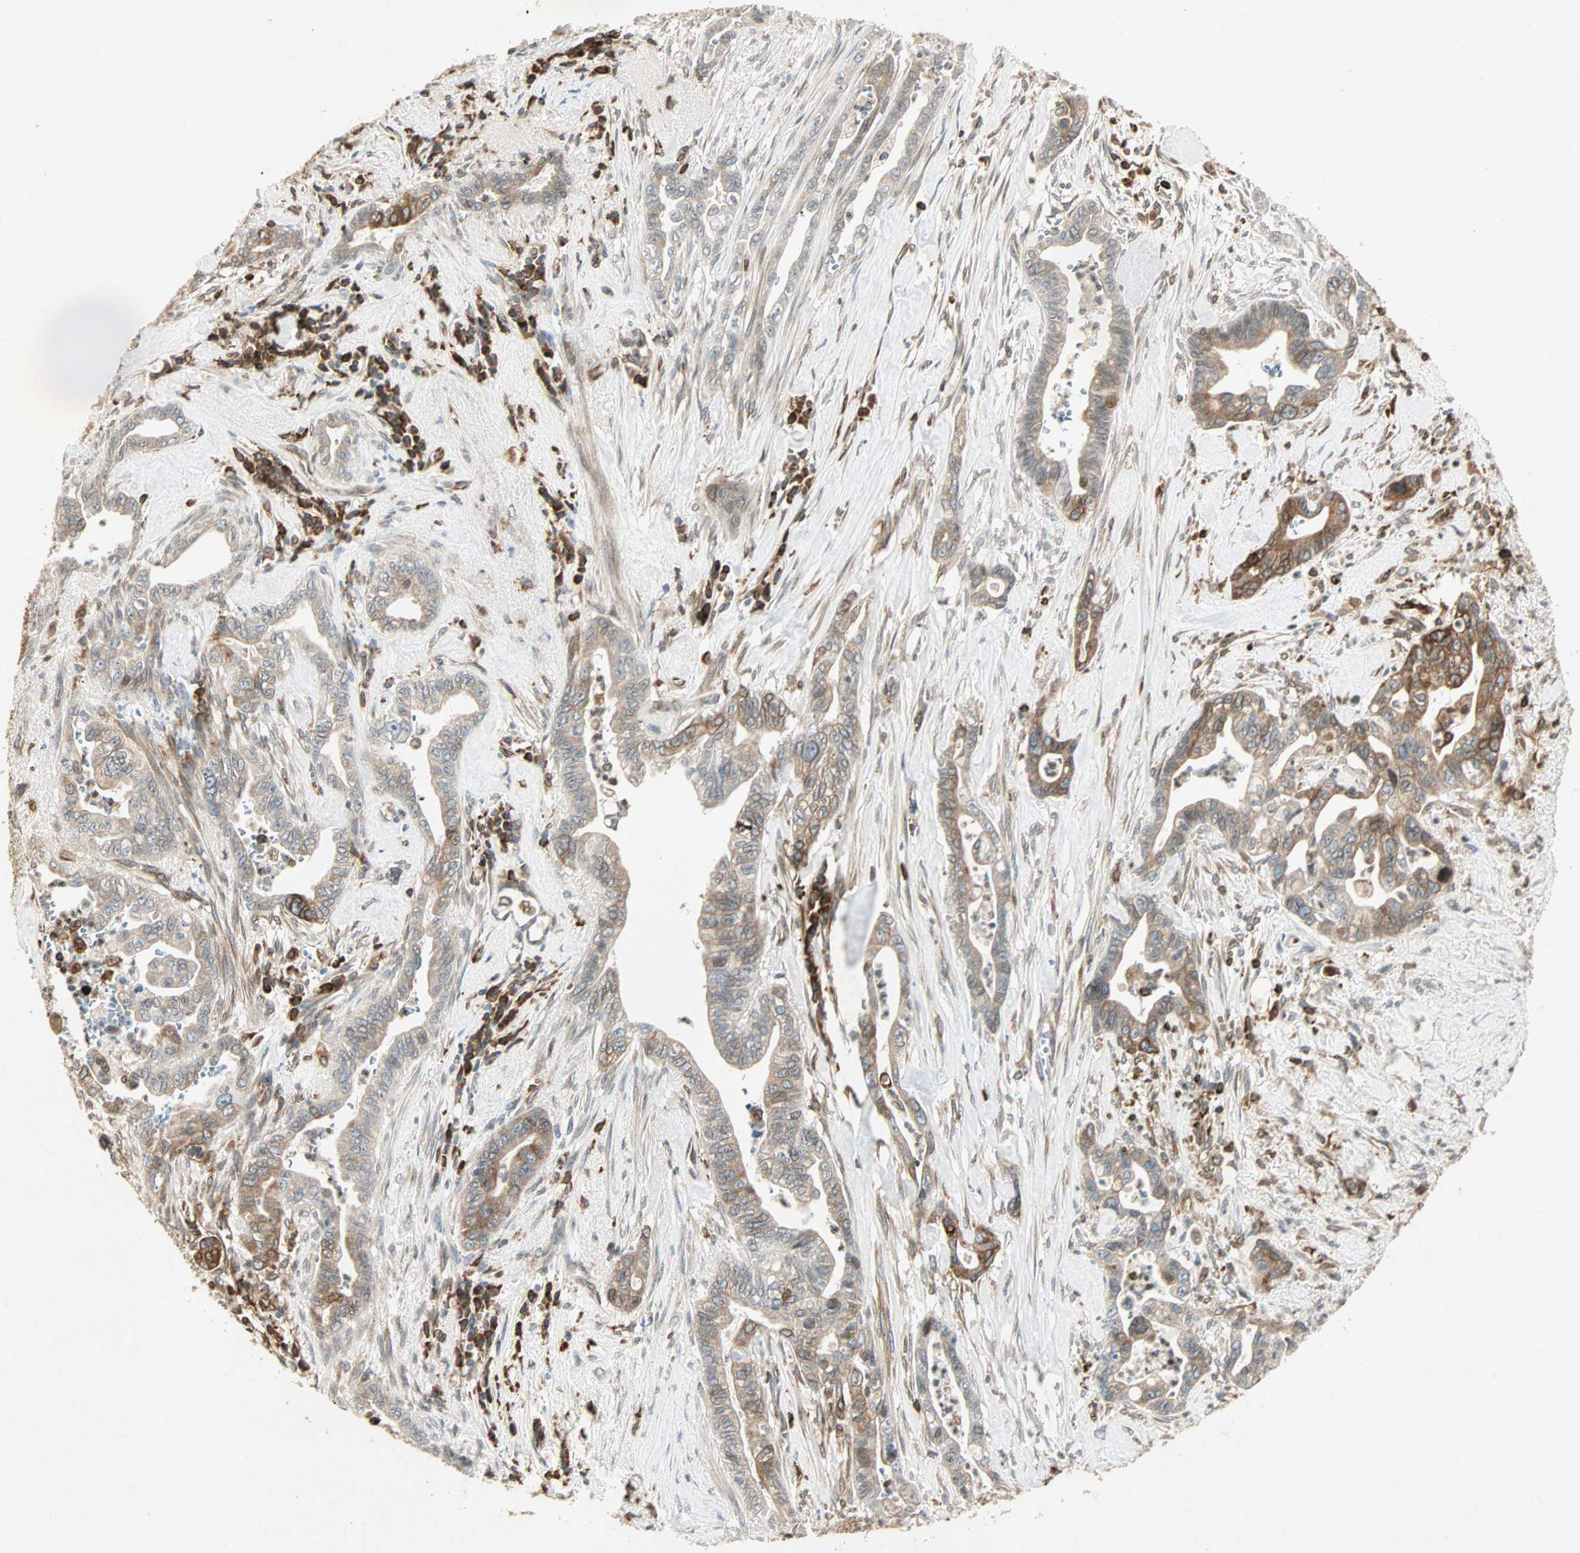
{"staining": {"intensity": "moderate", "quantity": ">75%", "location": "cytoplasmic/membranous"}, "tissue": "pancreatic cancer", "cell_type": "Tumor cells", "image_type": "cancer", "snomed": [{"axis": "morphology", "description": "Adenocarcinoma, NOS"}, {"axis": "topography", "description": "Pancreas"}], "caption": "Human pancreatic cancer stained with a brown dye exhibits moderate cytoplasmic/membranous positive expression in about >75% of tumor cells.", "gene": "TAPBP", "patient": {"sex": "male", "age": 70}}